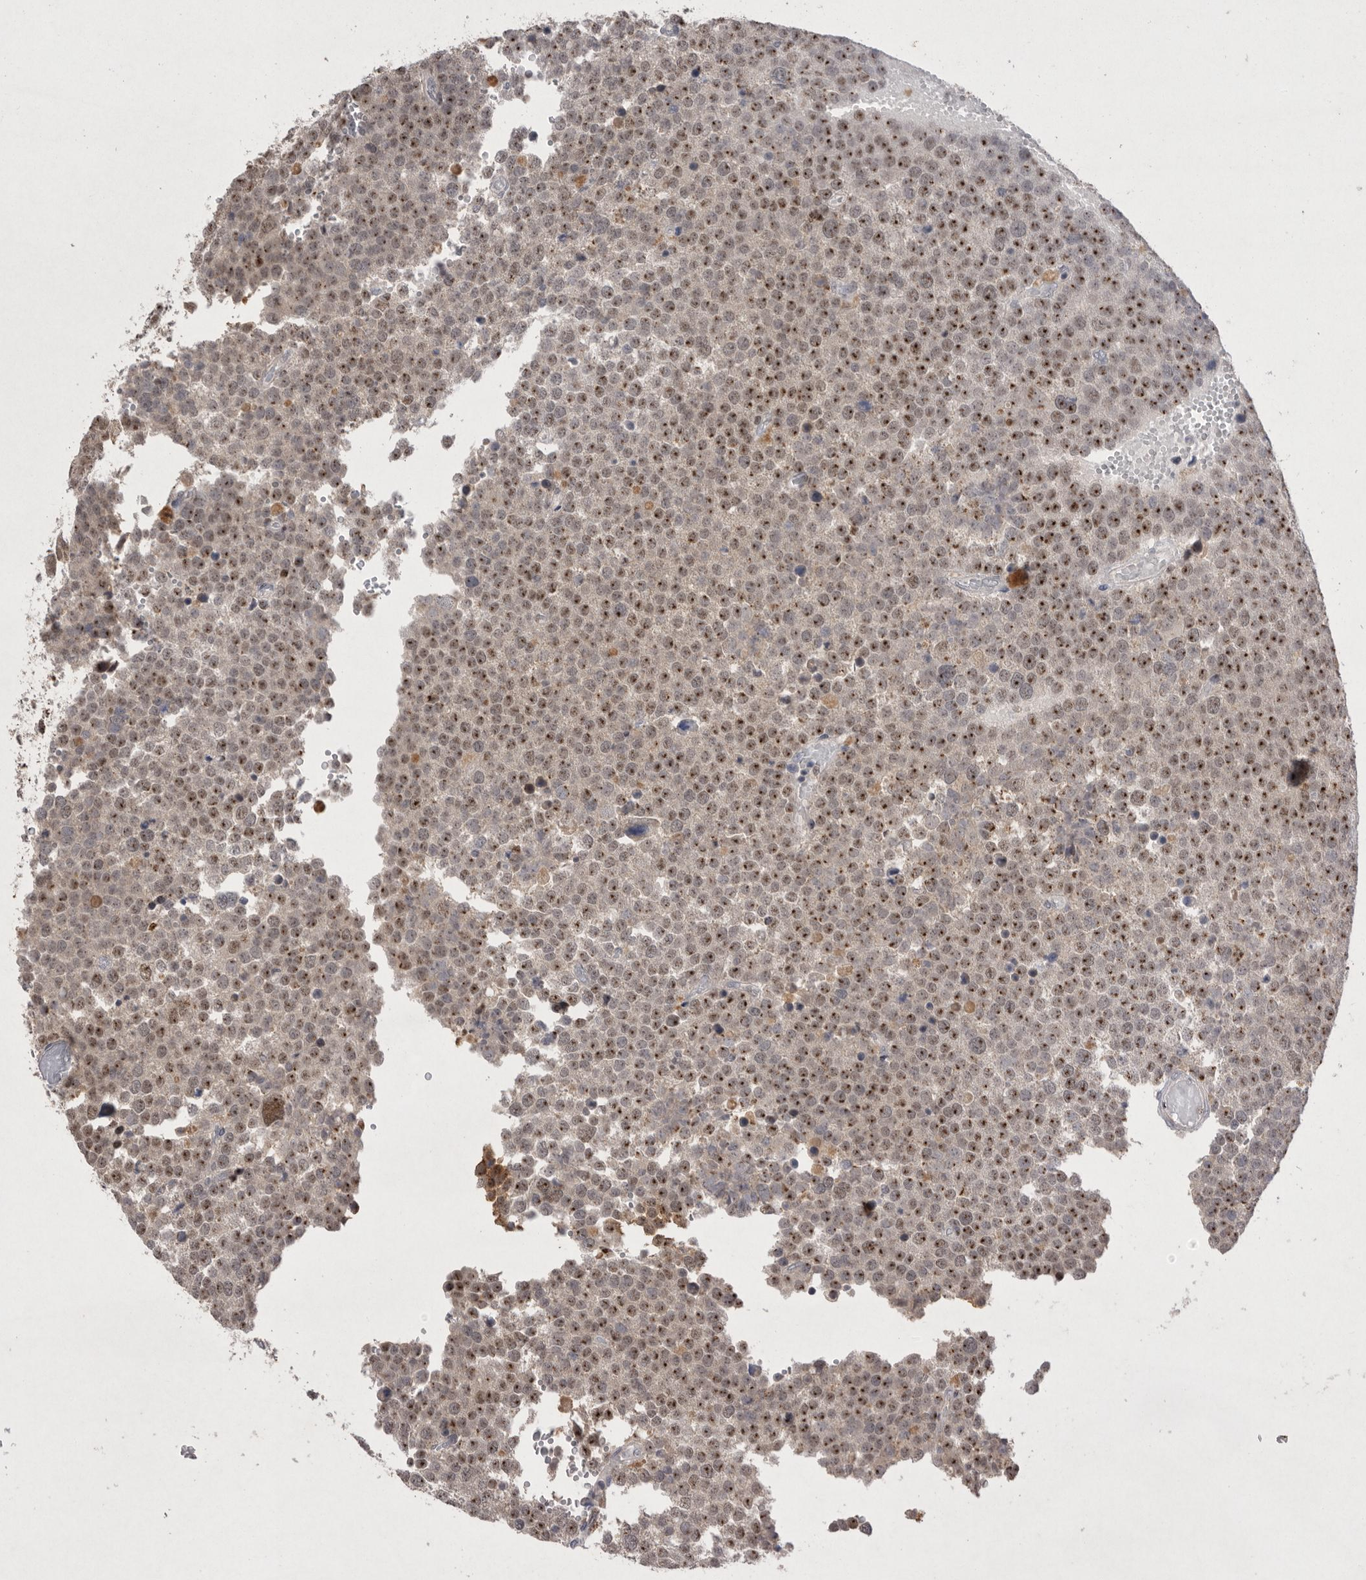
{"staining": {"intensity": "strong", "quantity": ">75%", "location": "nuclear"}, "tissue": "testis cancer", "cell_type": "Tumor cells", "image_type": "cancer", "snomed": [{"axis": "morphology", "description": "Seminoma, NOS"}, {"axis": "topography", "description": "Testis"}], "caption": "Immunohistochemical staining of human testis cancer shows high levels of strong nuclear protein positivity in about >75% of tumor cells. The staining is performed using DAB brown chromogen to label protein expression. The nuclei are counter-stained blue using hematoxylin.", "gene": "HUS1", "patient": {"sex": "male", "age": 71}}